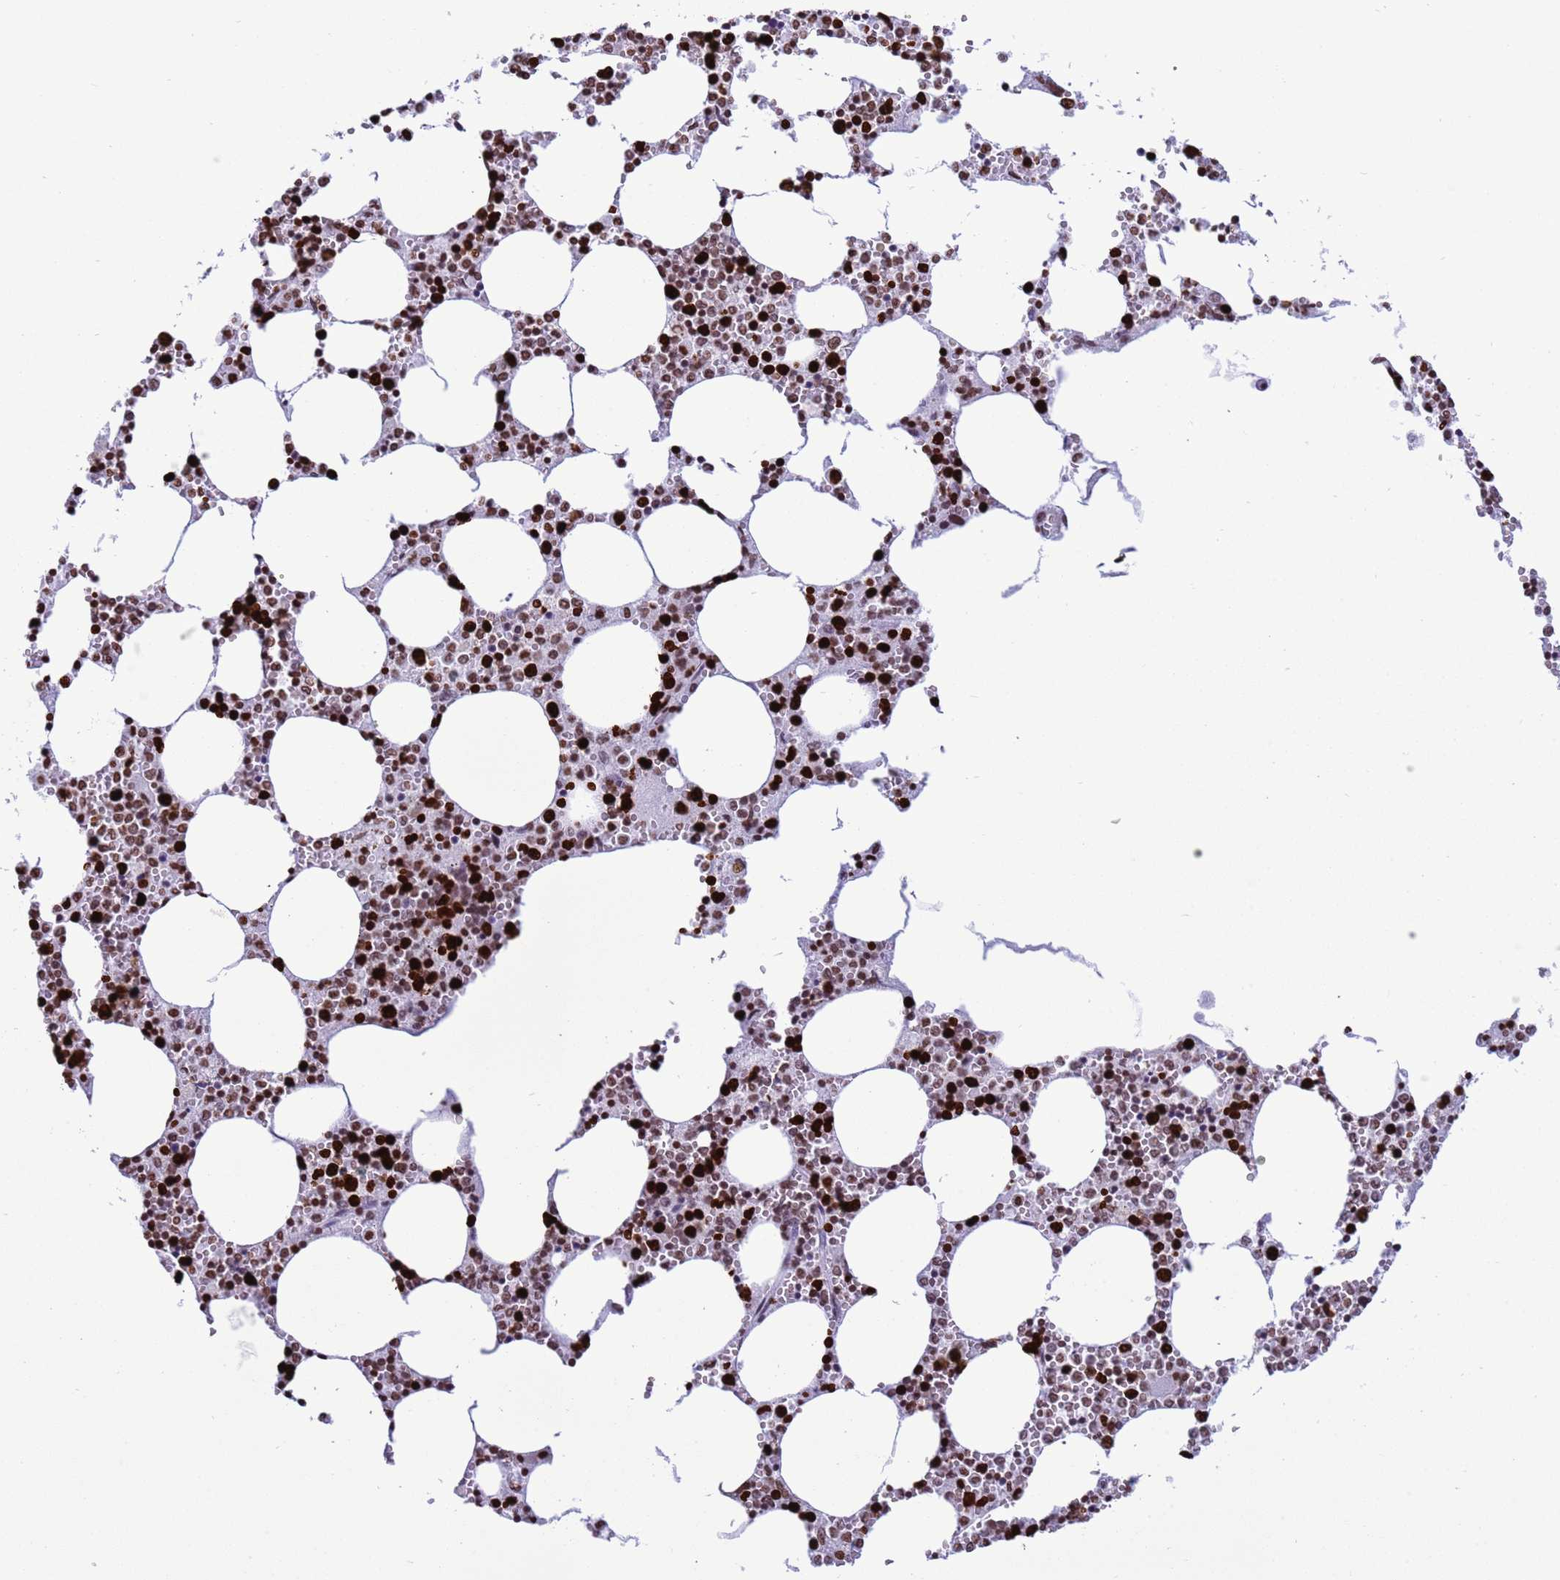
{"staining": {"intensity": "strong", "quantity": ">75%", "location": "nuclear"}, "tissue": "bone marrow", "cell_type": "Hematopoietic cells", "image_type": "normal", "snomed": [{"axis": "morphology", "description": "Normal tissue, NOS"}, {"axis": "topography", "description": "Bone marrow"}], "caption": "The micrograph exhibits a brown stain indicating the presence of a protein in the nuclear of hematopoietic cells in bone marrow.", "gene": "H4C11", "patient": {"sex": "female", "age": 64}}